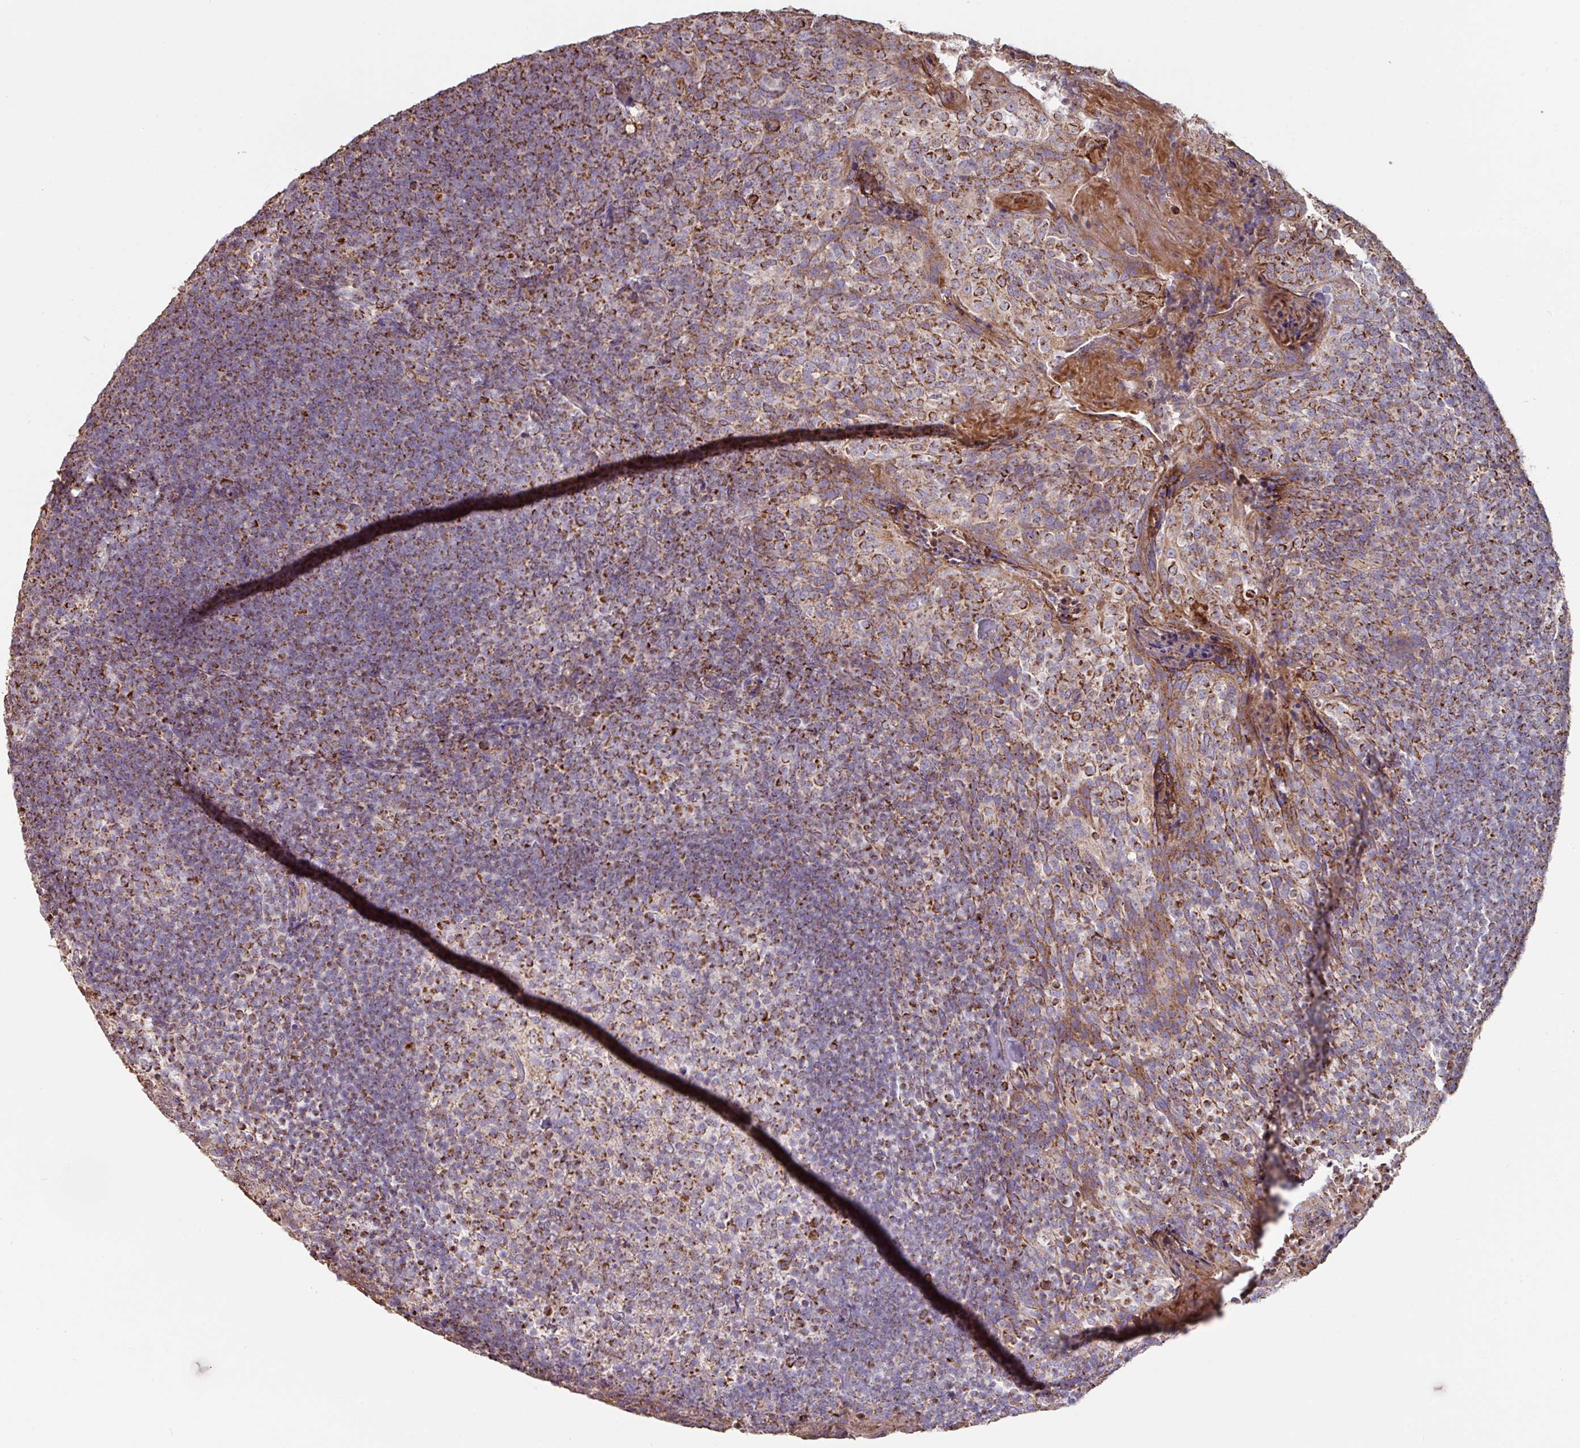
{"staining": {"intensity": "strong", "quantity": "25%-75%", "location": "cytoplasmic/membranous"}, "tissue": "tonsil", "cell_type": "Germinal center cells", "image_type": "normal", "snomed": [{"axis": "morphology", "description": "Normal tissue, NOS"}, {"axis": "topography", "description": "Tonsil"}], "caption": "Immunohistochemical staining of normal tonsil displays high levels of strong cytoplasmic/membranous expression in about 25%-75% of germinal center cells.", "gene": "OR2D3", "patient": {"sex": "female", "age": 10}}